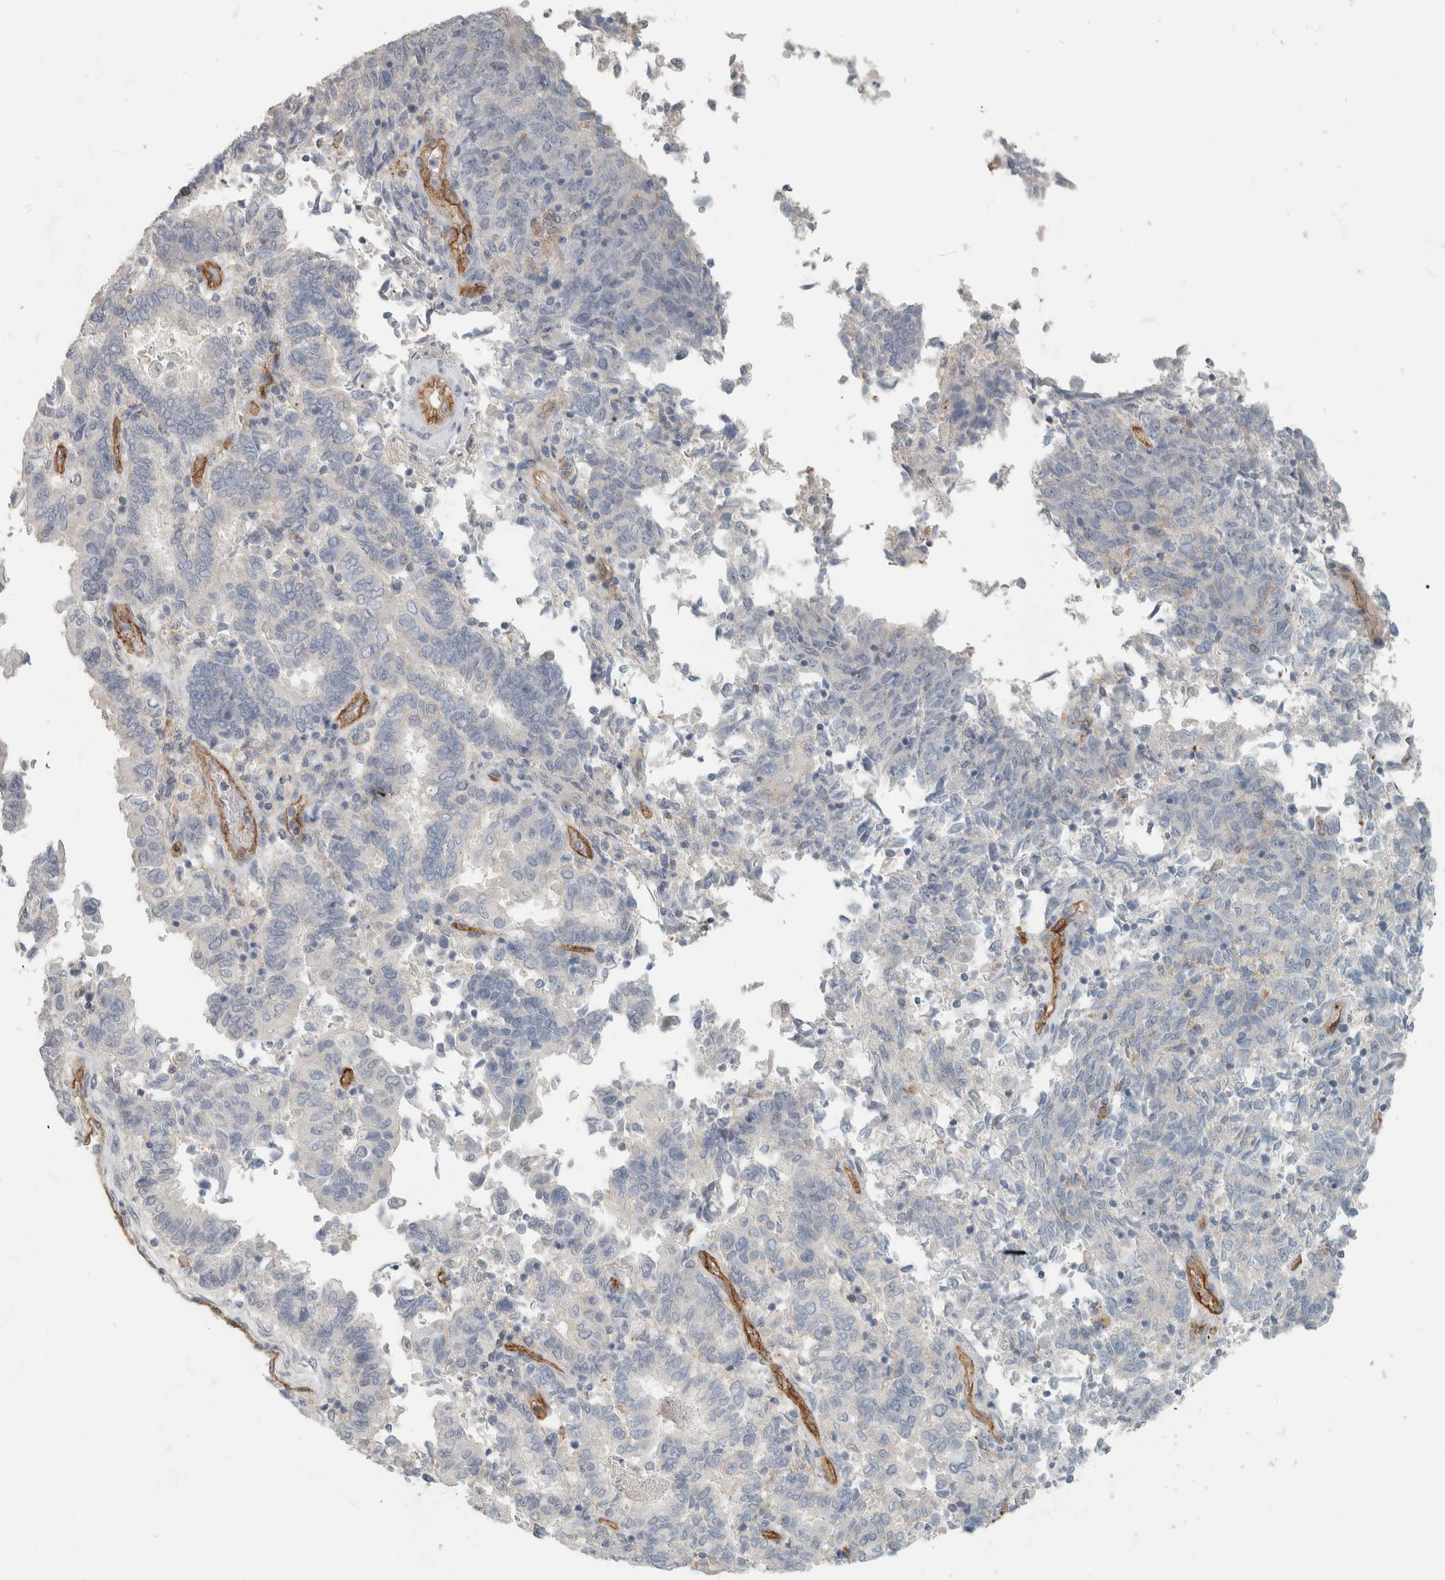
{"staining": {"intensity": "negative", "quantity": "none", "location": "none"}, "tissue": "endometrial cancer", "cell_type": "Tumor cells", "image_type": "cancer", "snomed": [{"axis": "morphology", "description": "Adenocarcinoma, NOS"}, {"axis": "topography", "description": "Endometrium"}], "caption": "IHC of human endometrial cancer (adenocarcinoma) shows no expression in tumor cells. (DAB IHC visualized using brightfield microscopy, high magnification).", "gene": "SCIN", "patient": {"sex": "female", "age": 80}}